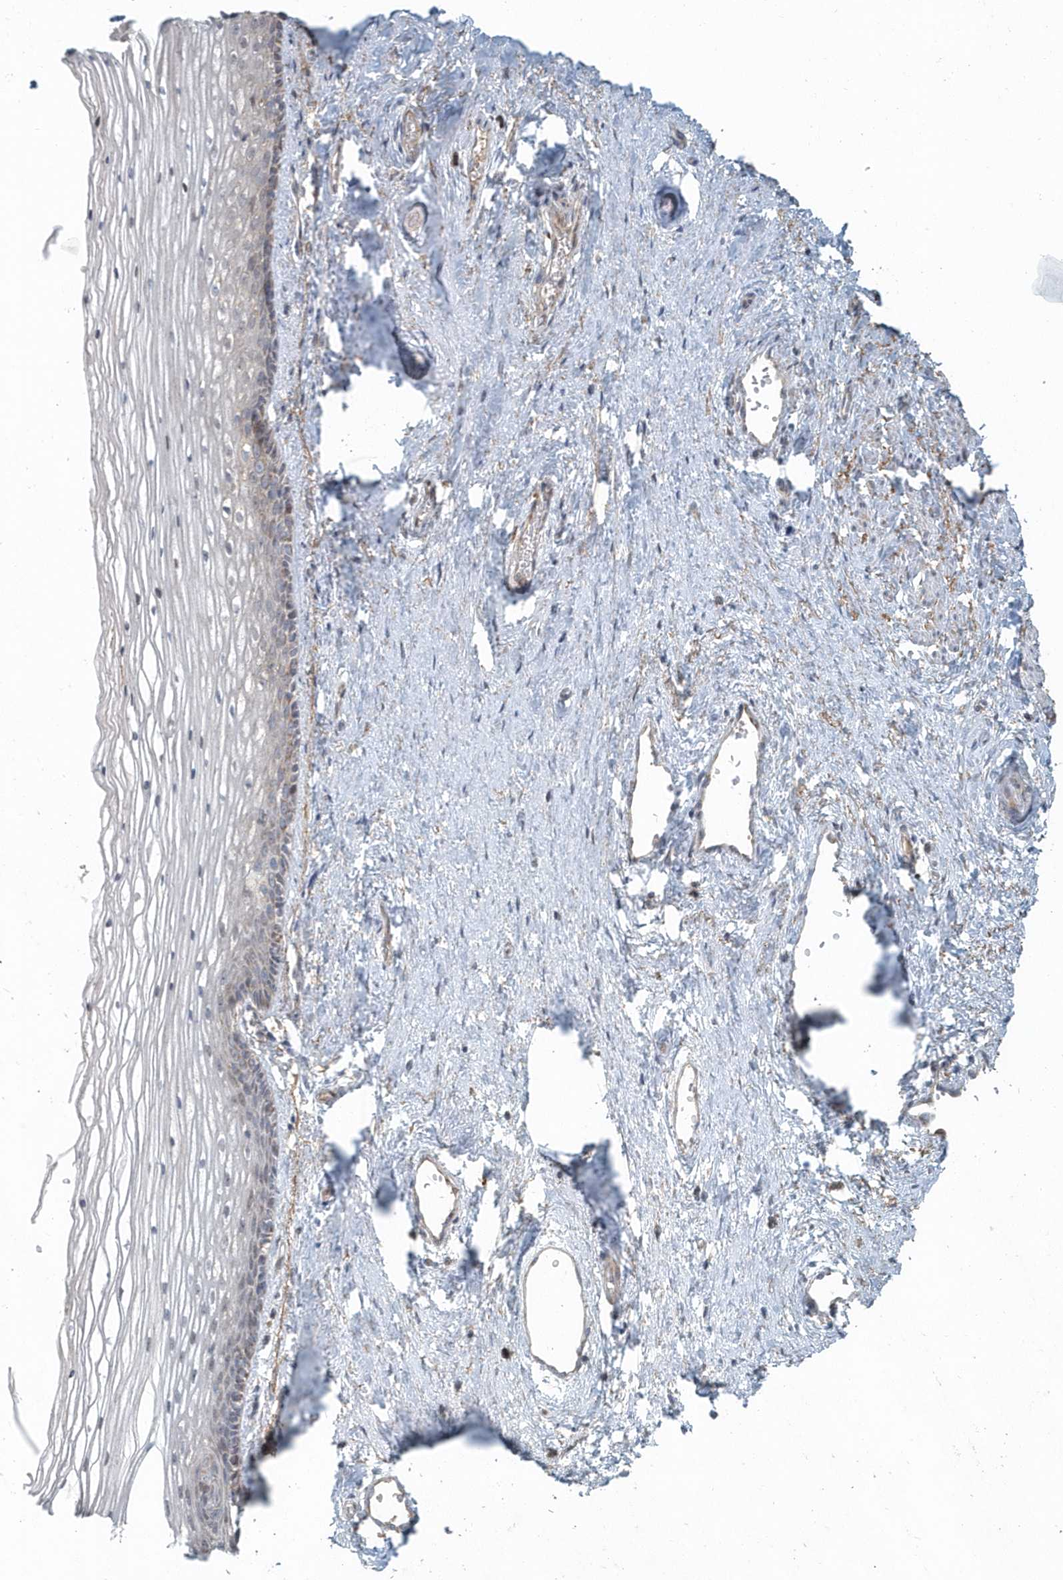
{"staining": {"intensity": "weak", "quantity": "<25%", "location": "cytoplasmic/membranous"}, "tissue": "vagina", "cell_type": "Squamous epithelial cells", "image_type": "normal", "snomed": [{"axis": "morphology", "description": "Normal tissue, NOS"}, {"axis": "topography", "description": "Vagina"}], "caption": "The micrograph displays no staining of squamous epithelial cells in benign vagina. (Brightfield microscopy of DAB immunohistochemistry at high magnification).", "gene": "MMUT", "patient": {"sex": "female", "age": 46}}